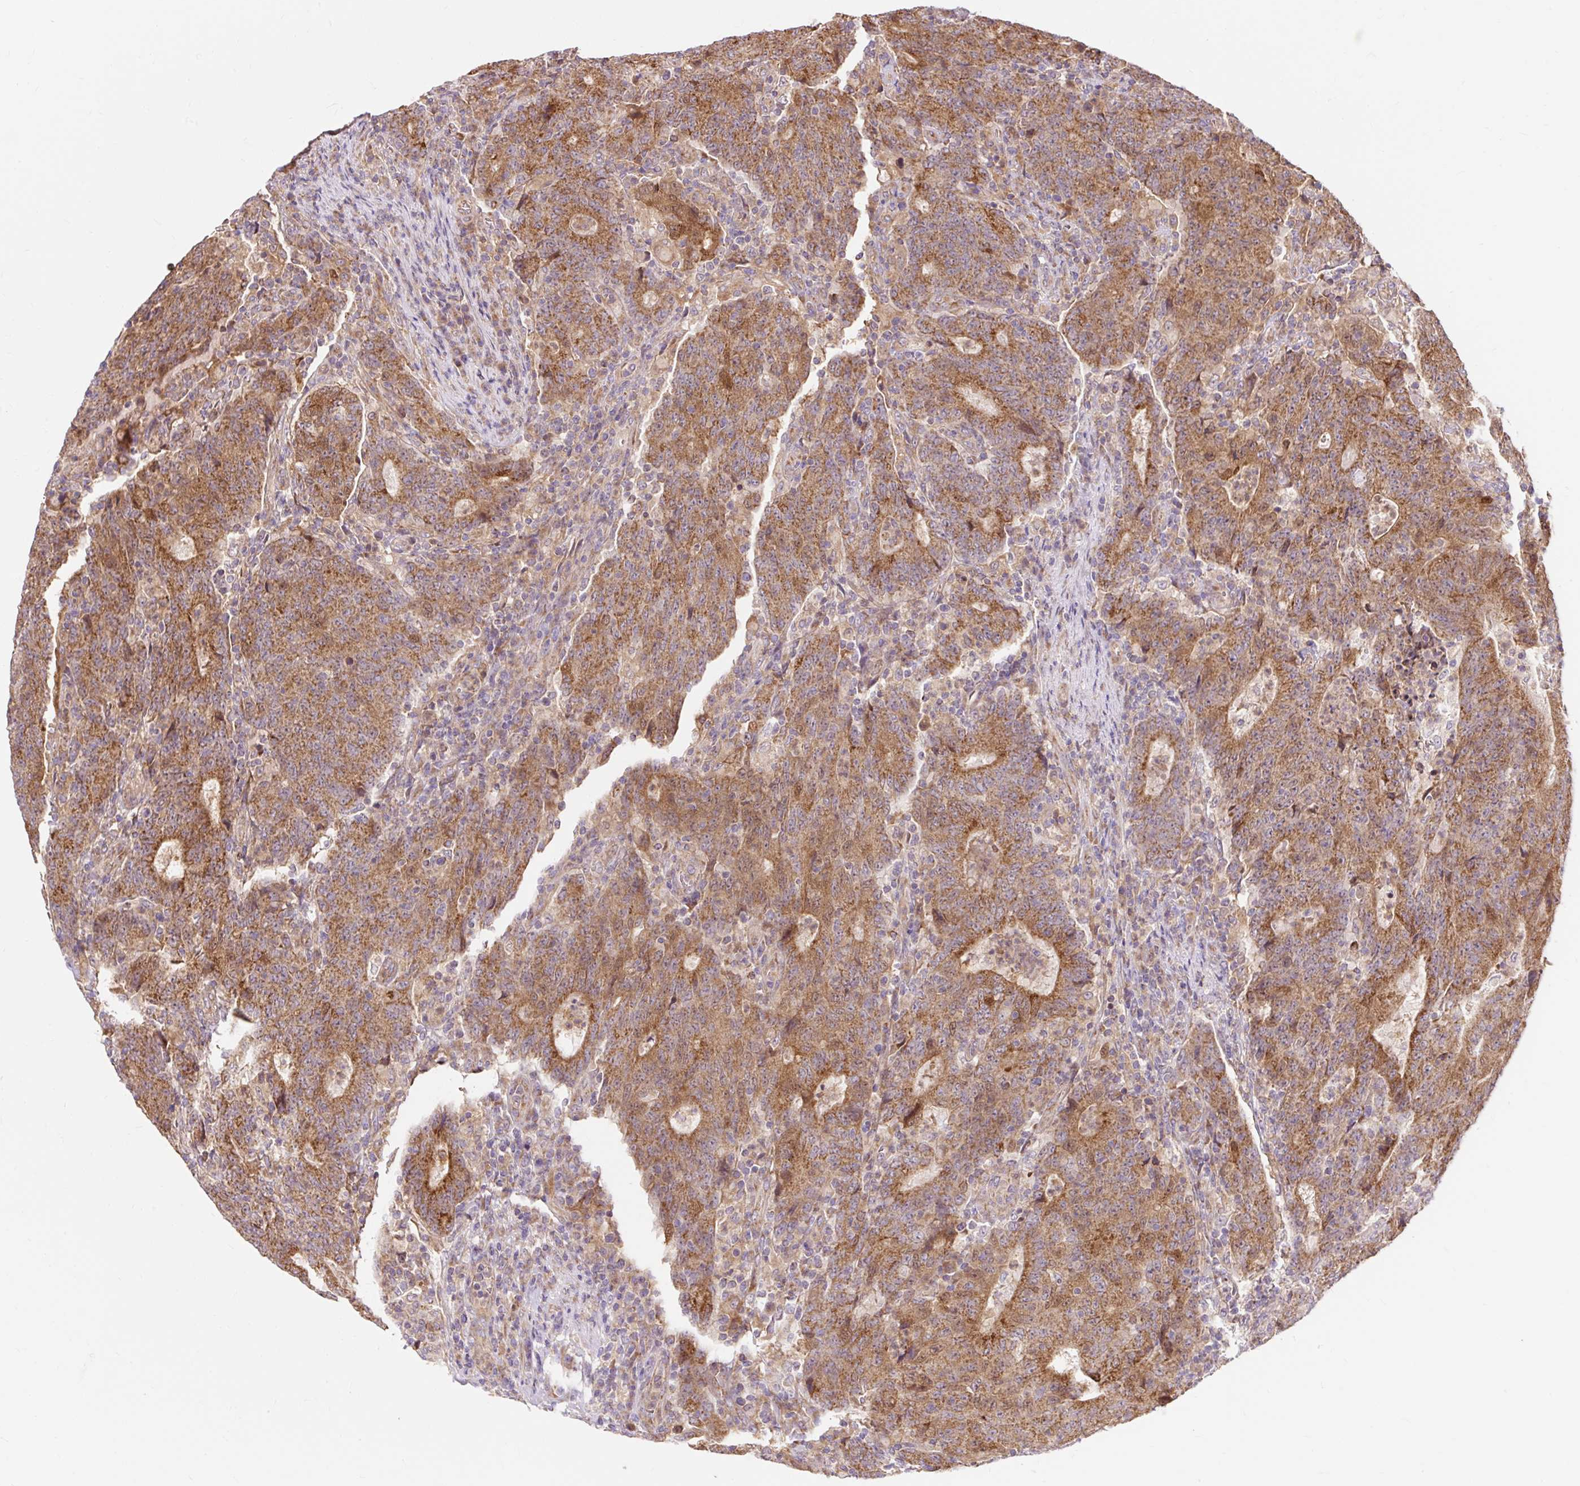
{"staining": {"intensity": "moderate", "quantity": ">75%", "location": "cytoplasmic/membranous"}, "tissue": "colorectal cancer", "cell_type": "Tumor cells", "image_type": "cancer", "snomed": [{"axis": "morphology", "description": "Adenocarcinoma, NOS"}, {"axis": "topography", "description": "Colon"}], "caption": "Brown immunohistochemical staining in colorectal cancer reveals moderate cytoplasmic/membranous expression in approximately >75% of tumor cells.", "gene": "TRIAP1", "patient": {"sex": "female", "age": 75}}